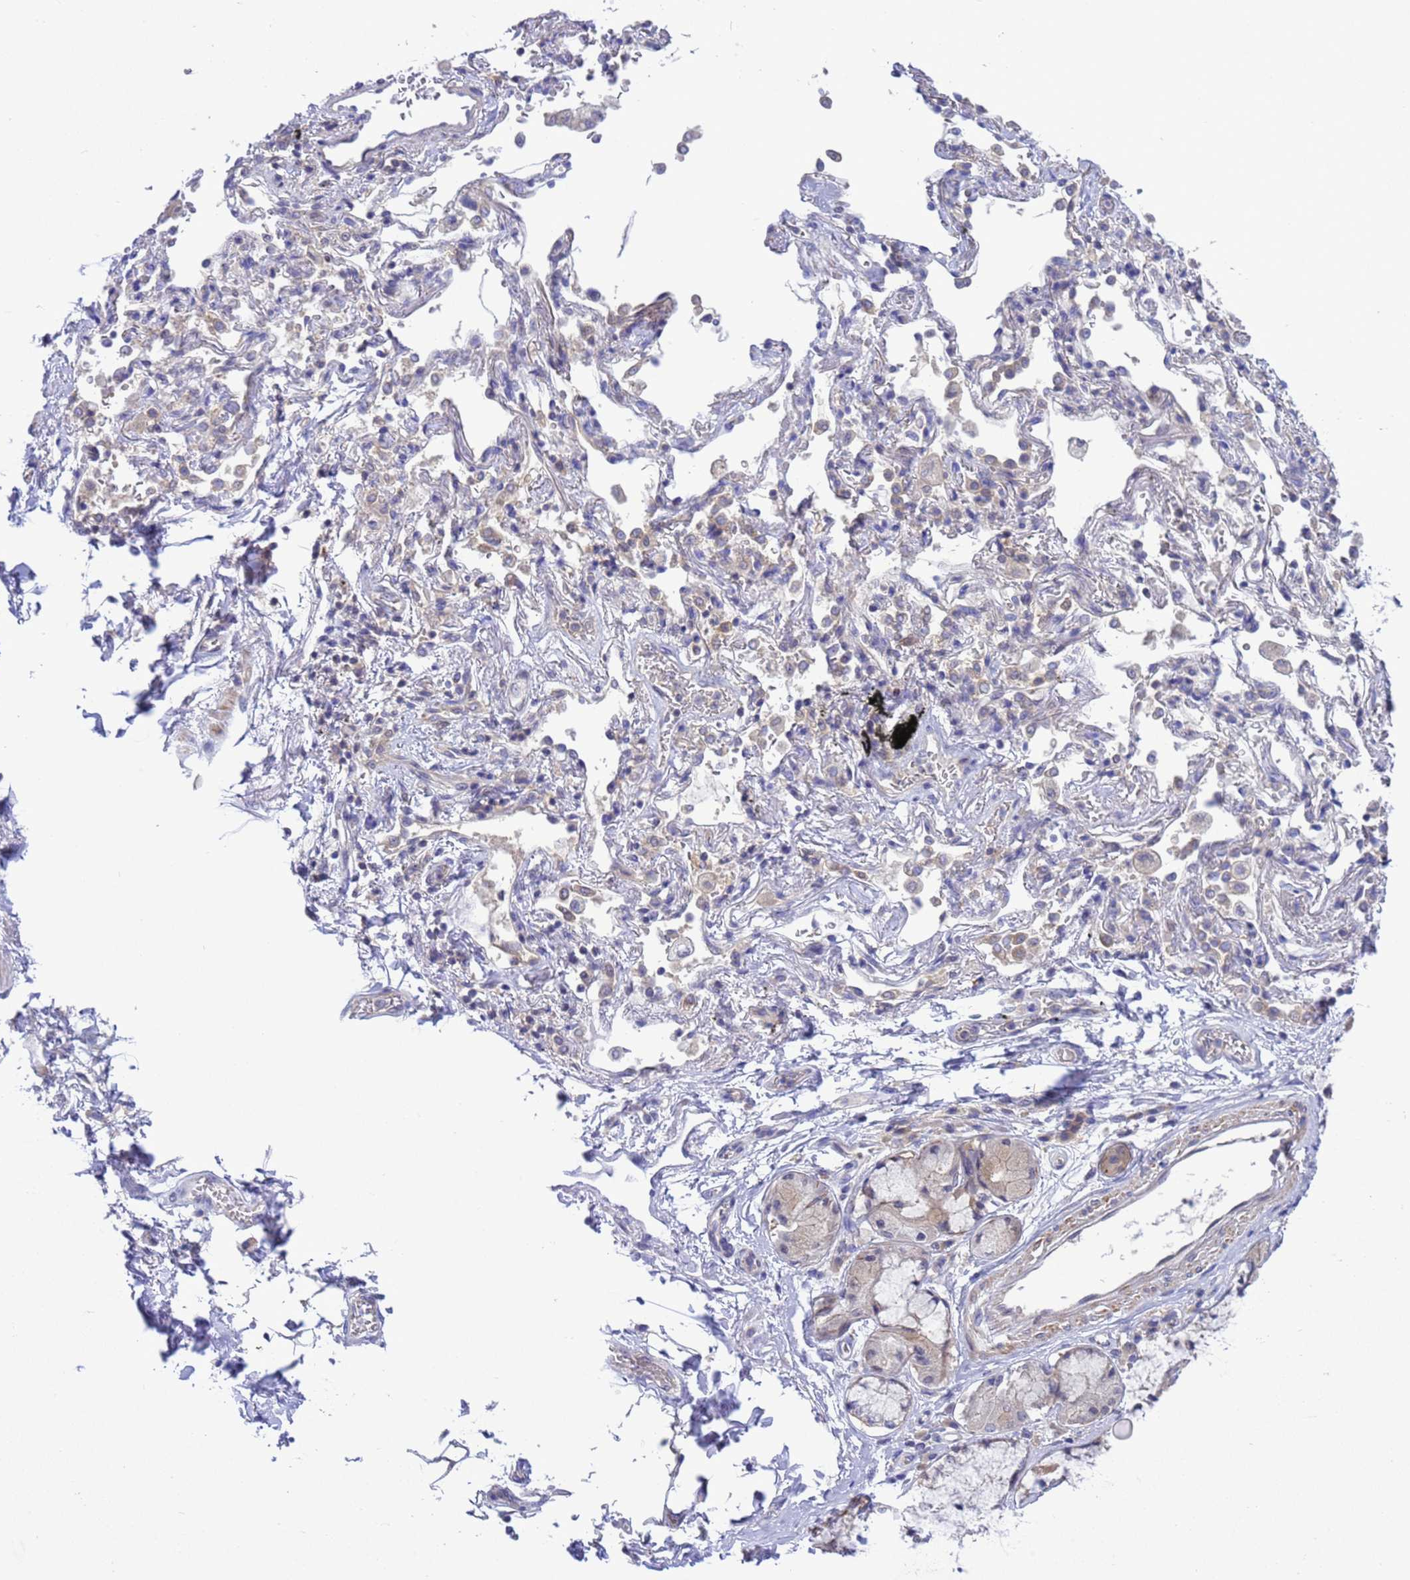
{"staining": {"intensity": "negative", "quantity": "none", "location": "none"}, "tissue": "adipose tissue", "cell_type": "Adipocytes", "image_type": "normal", "snomed": [{"axis": "morphology", "description": "Normal tissue, NOS"}, {"axis": "topography", "description": "Cartilage tissue"}], "caption": "This micrograph is of normal adipose tissue stained with IHC to label a protein in brown with the nuclei are counter-stained blue. There is no expression in adipocytes.", "gene": "ZNF461", "patient": {"sex": "male", "age": 73}}